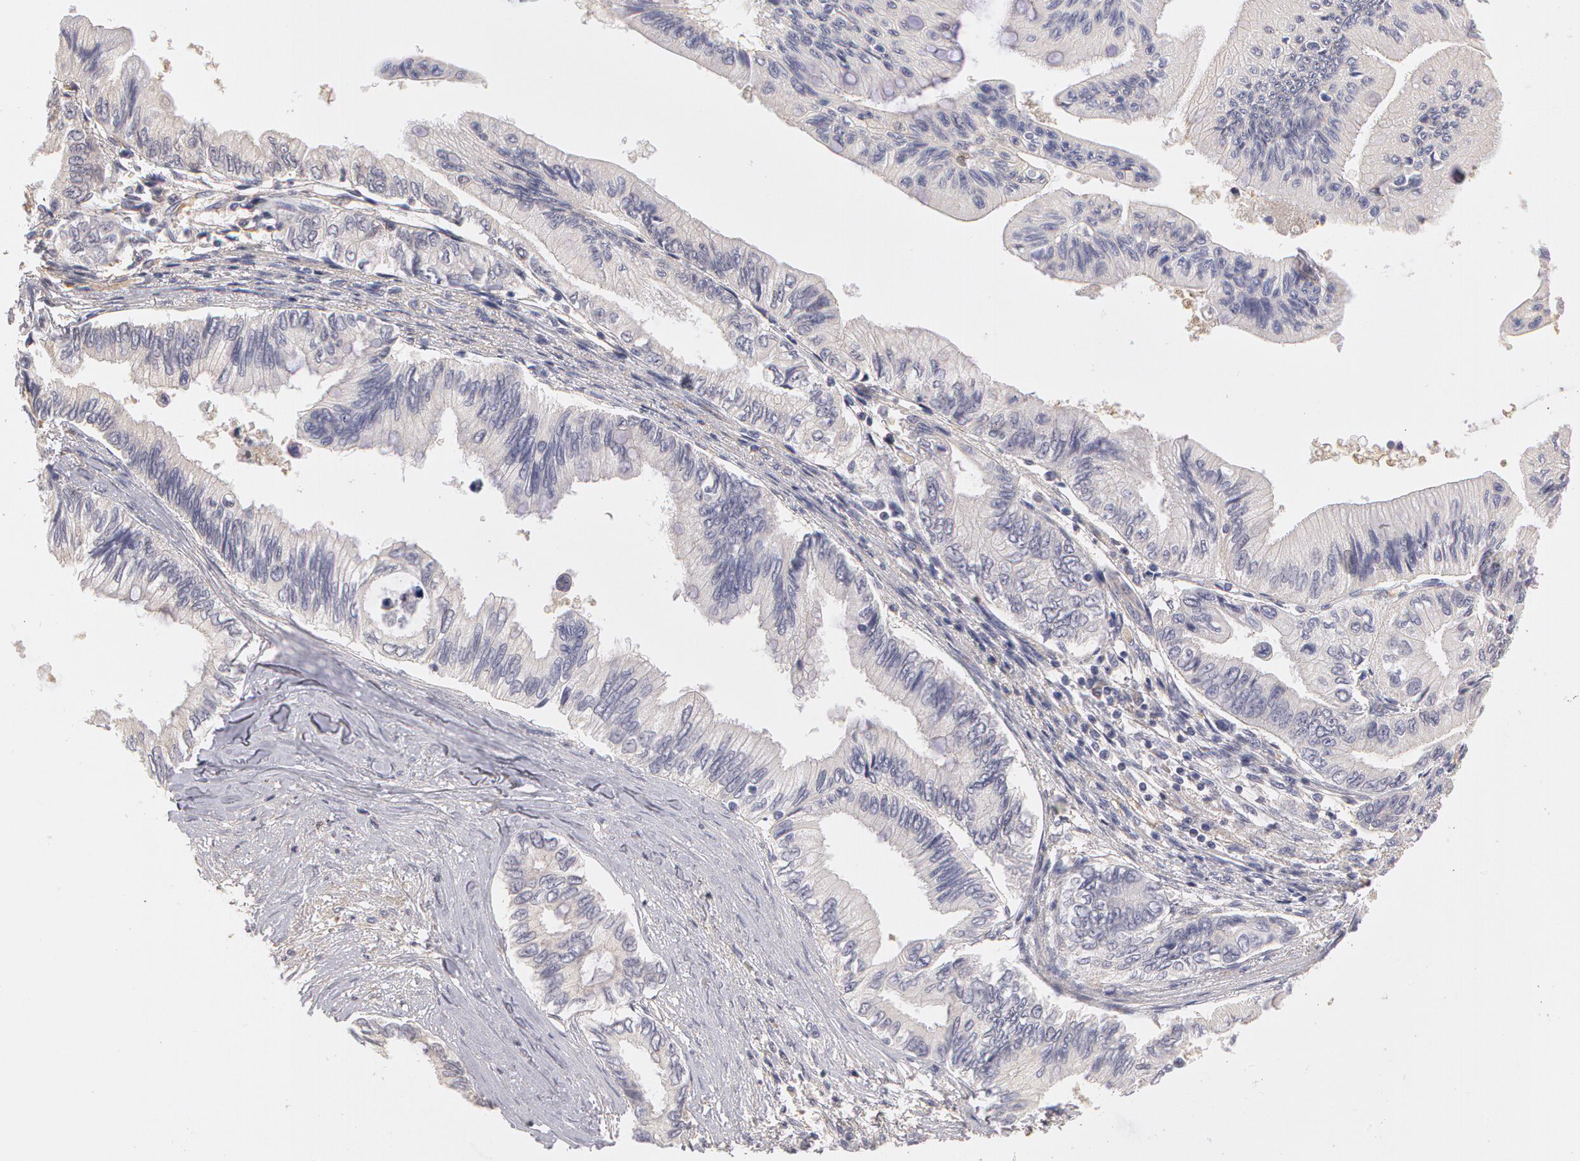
{"staining": {"intensity": "negative", "quantity": "none", "location": "none"}, "tissue": "pancreatic cancer", "cell_type": "Tumor cells", "image_type": "cancer", "snomed": [{"axis": "morphology", "description": "Adenocarcinoma, NOS"}, {"axis": "topography", "description": "Pancreas"}], "caption": "This micrograph is of pancreatic cancer (adenocarcinoma) stained with immunohistochemistry to label a protein in brown with the nuclei are counter-stained blue. There is no expression in tumor cells. The staining is performed using DAB brown chromogen with nuclei counter-stained in using hematoxylin.", "gene": "C1R", "patient": {"sex": "female", "age": 66}}